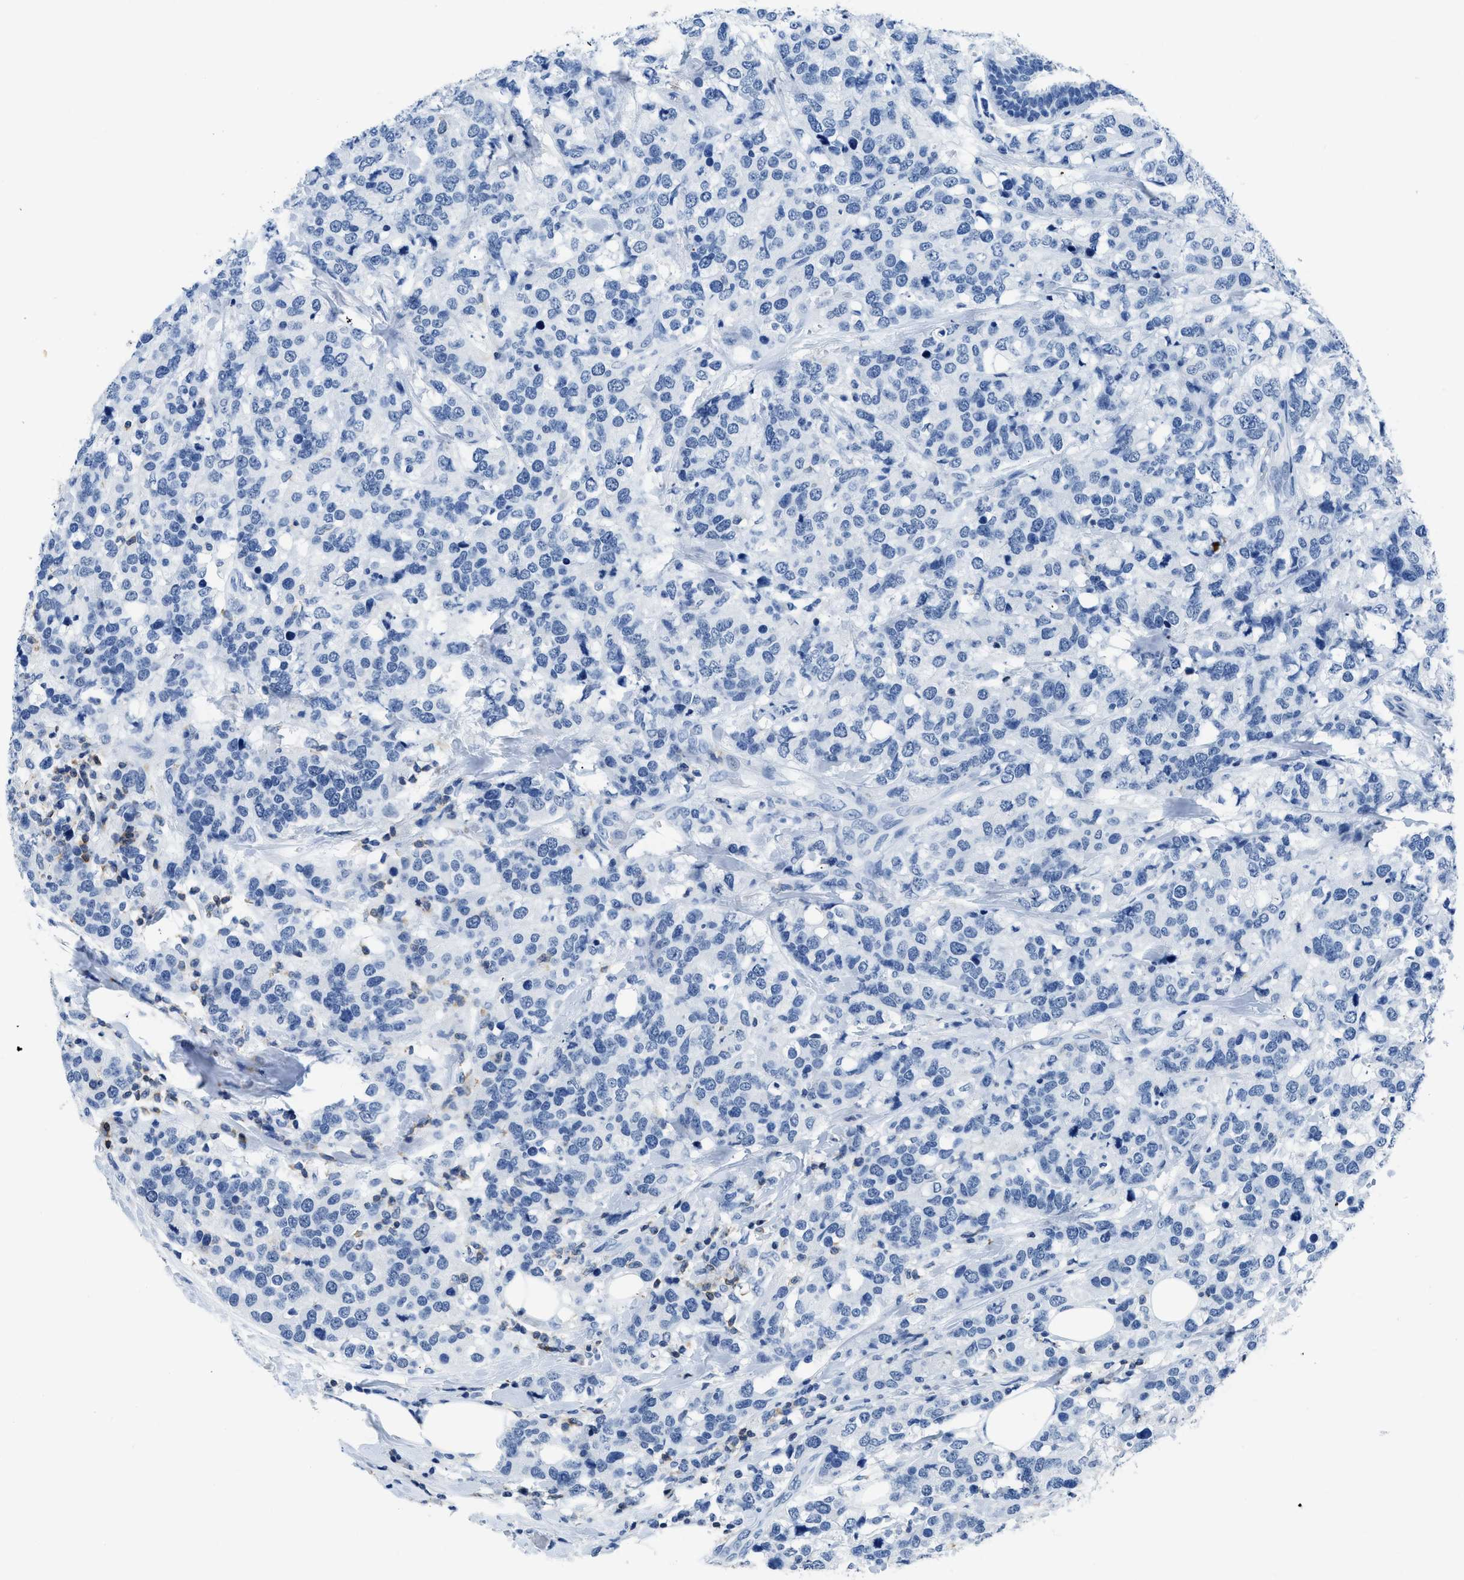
{"staining": {"intensity": "negative", "quantity": "none", "location": "none"}, "tissue": "breast cancer", "cell_type": "Tumor cells", "image_type": "cancer", "snomed": [{"axis": "morphology", "description": "Lobular carcinoma"}, {"axis": "topography", "description": "Breast"}], "caption": "Immunohistochemistry (IHC) histopathology image of neoplastic tissue: human breast cancer (lobular carcinoma) stained with DAB (3,3'-diaminobenzidine) demonstrates no significant protein positivity in tumor cells.", "gene": "NFATC2", "patient": {"sex": "female", "age": 59}}